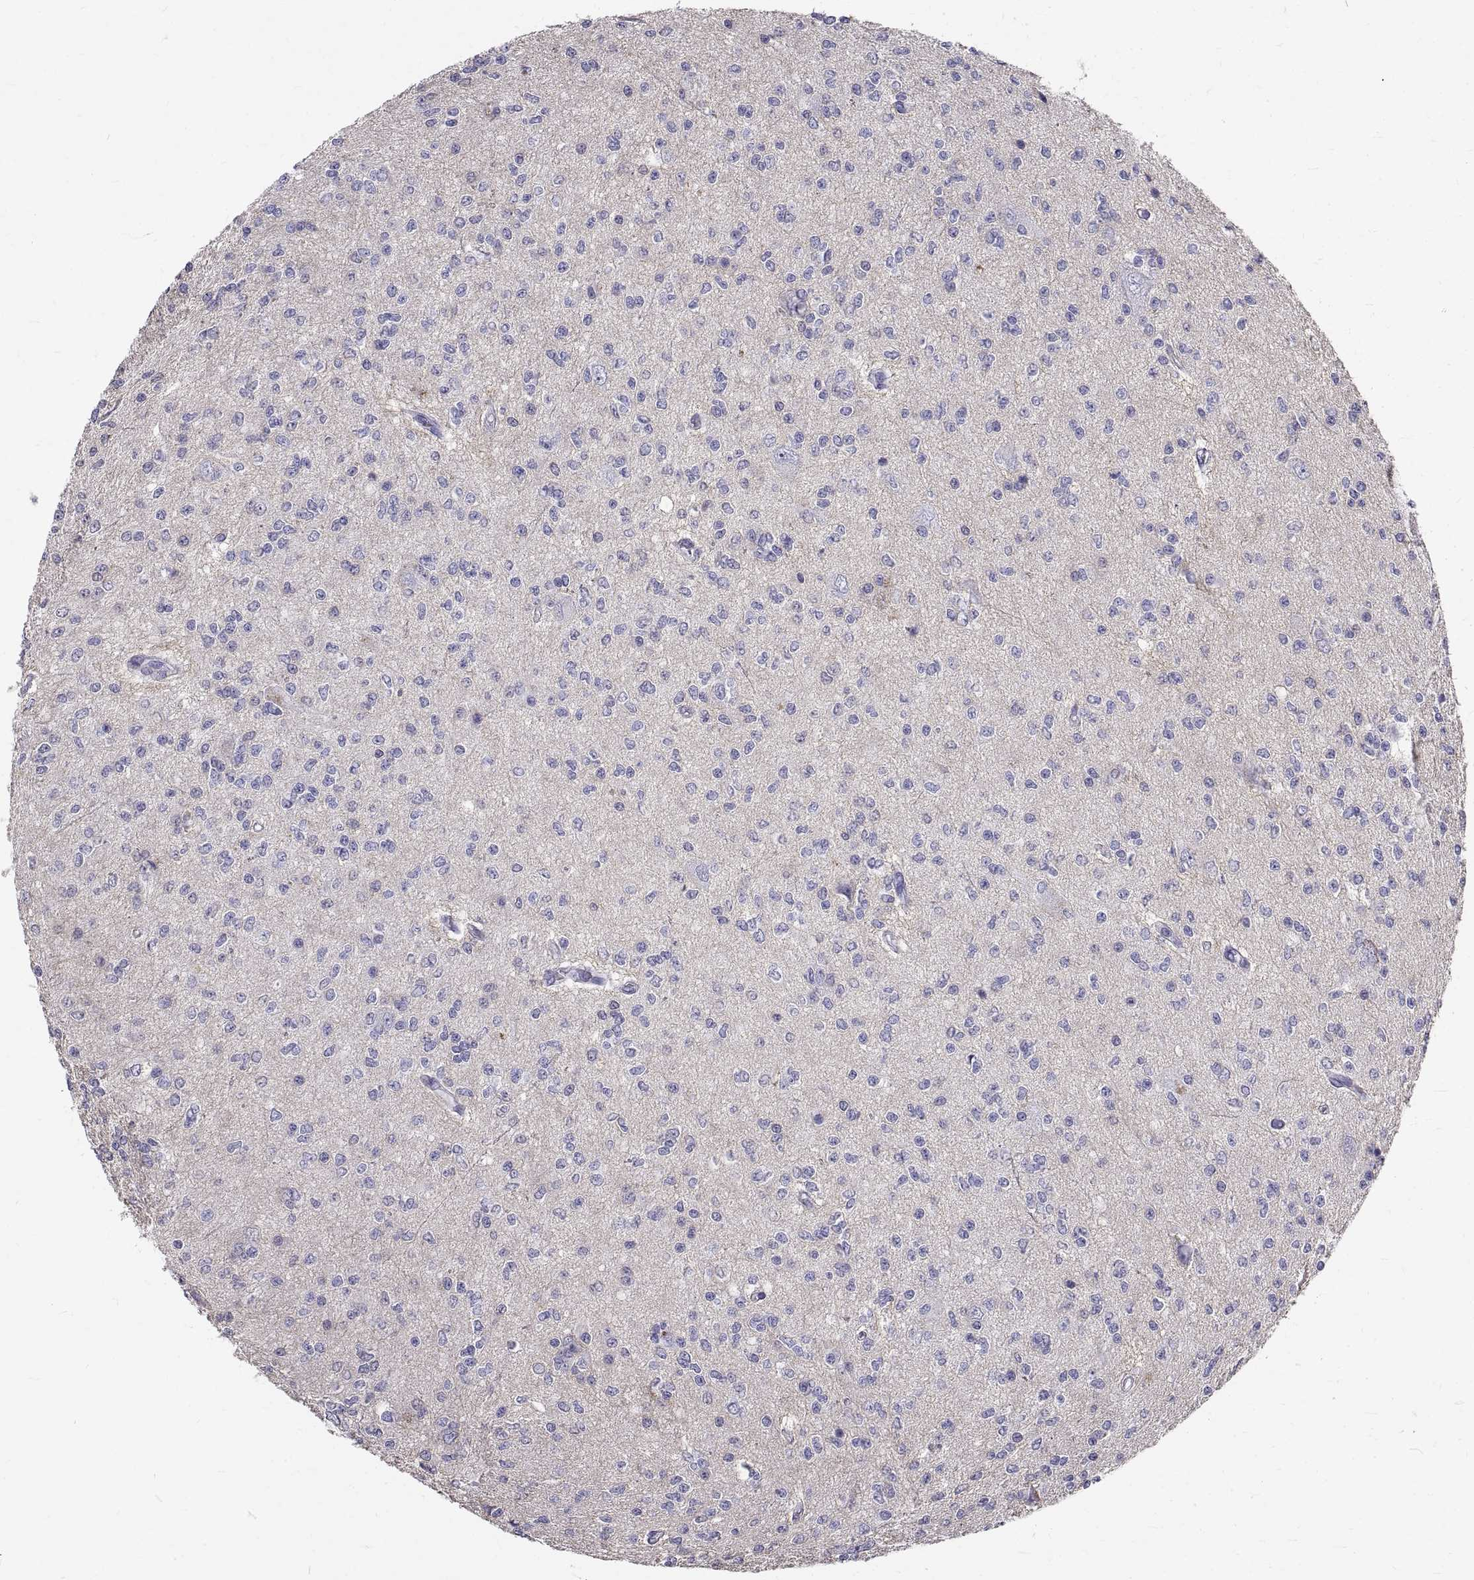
{"staining": {"intensity": "negative", "quantity": "none", "location": "none"}, "tissue": "glioma", "cell_type": "Tumor cells", "image_type": "cancer", "snomed": [{"axis": "morphology", "description": "Glioma, malignant, Low grade"}, {"axis": "topography", "description": "Brain"}], "caption": "Malignant glioma (low-grade) was stained to show a protein in brown. There is no significant expression in tumor cells.", "gene": "GNG12", "patient": {"sex": "male", "age": 67}}